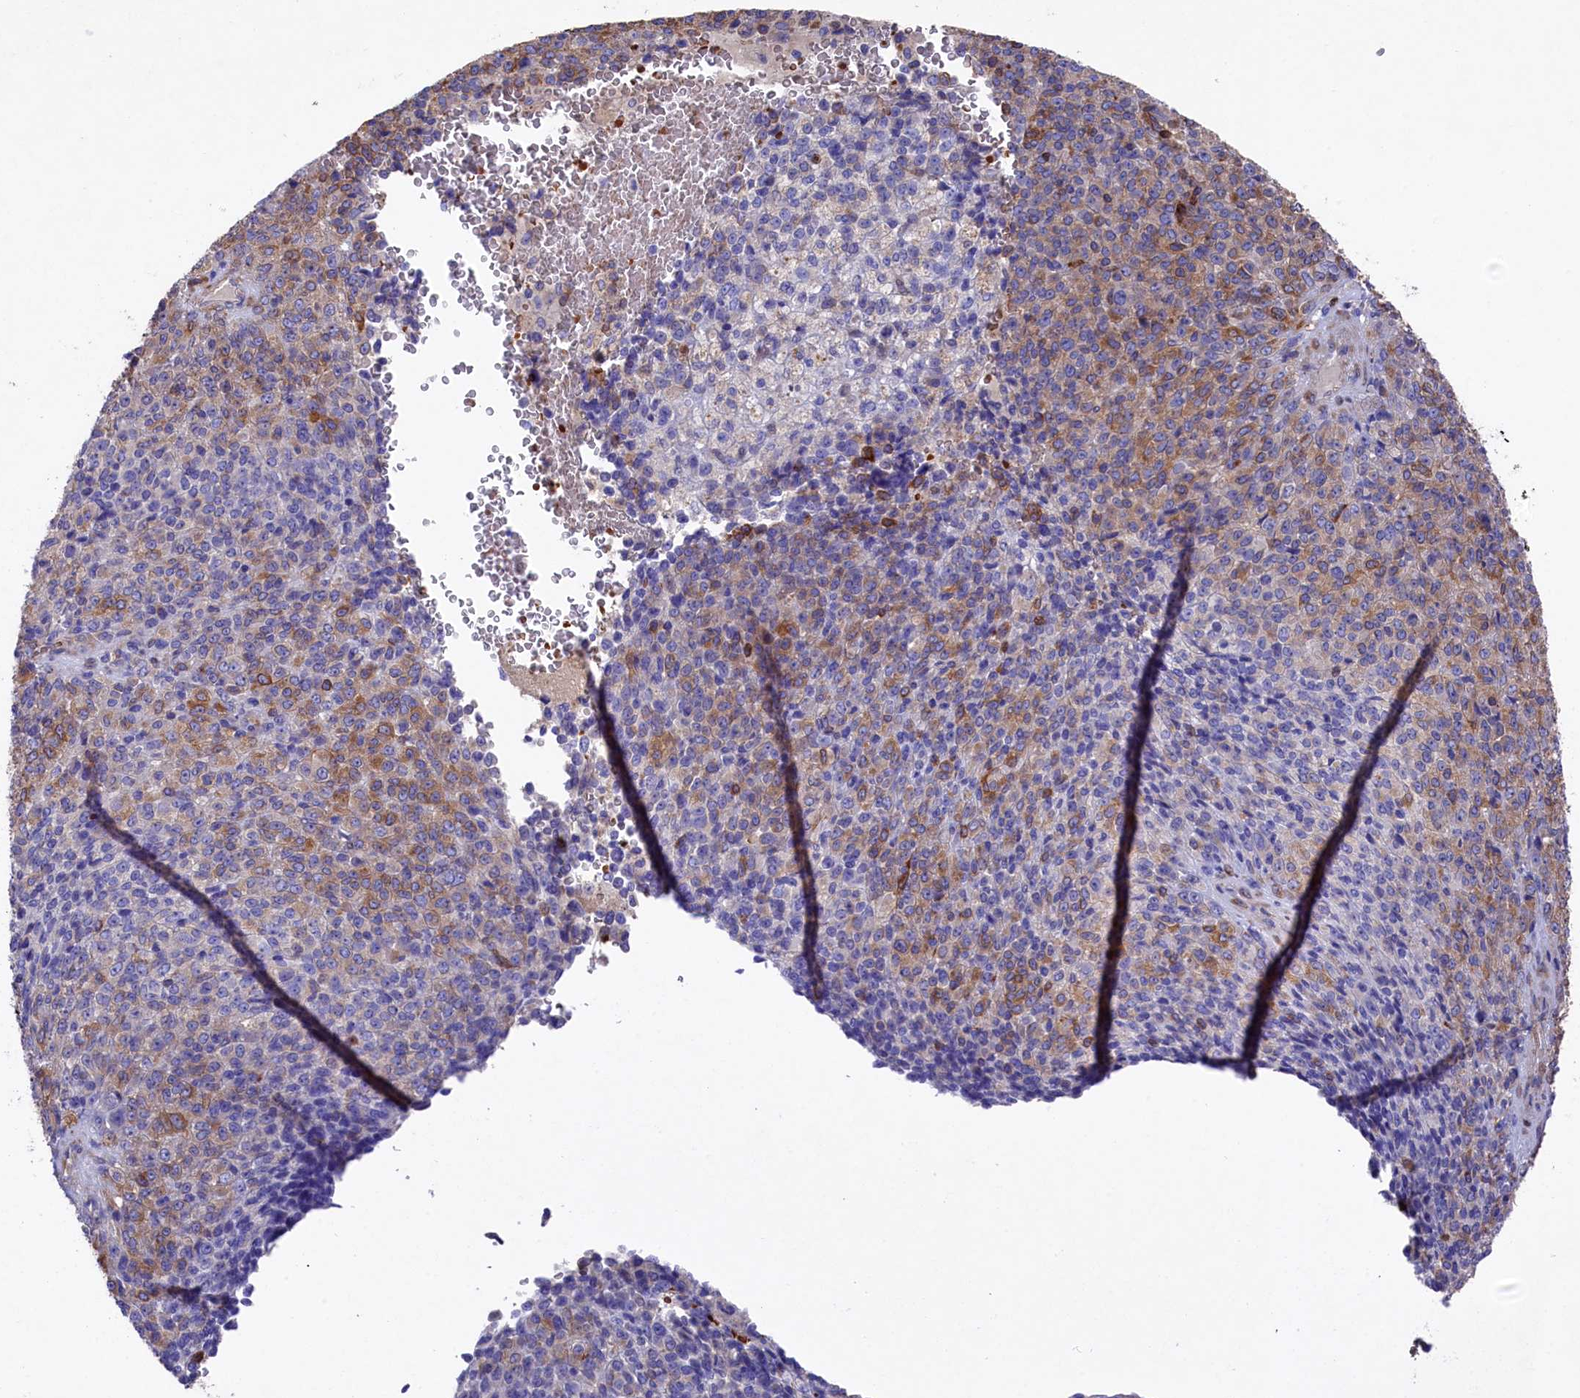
{"staining": {"intensity": "moderate", "quantity": "<25%", "location": "cytoplasmic/membranous"}, "tissue": "melanoma", "cell_type": "Tumor cells", "image_type": "cancer", "snomed": [{"axis": "morphology", "description": "Malignant melanoma, Metastatic site"}, {"axis": "topography", "description": "Brain"}], "caption": "Tumor cells reveal low levels of moderate cytoplasmic/membranous expression in about <25% of cells in human malignant melanoma (metastatic site).", "gene": "LHFPL4", "patient": {"sex": "female", "age": 56}}